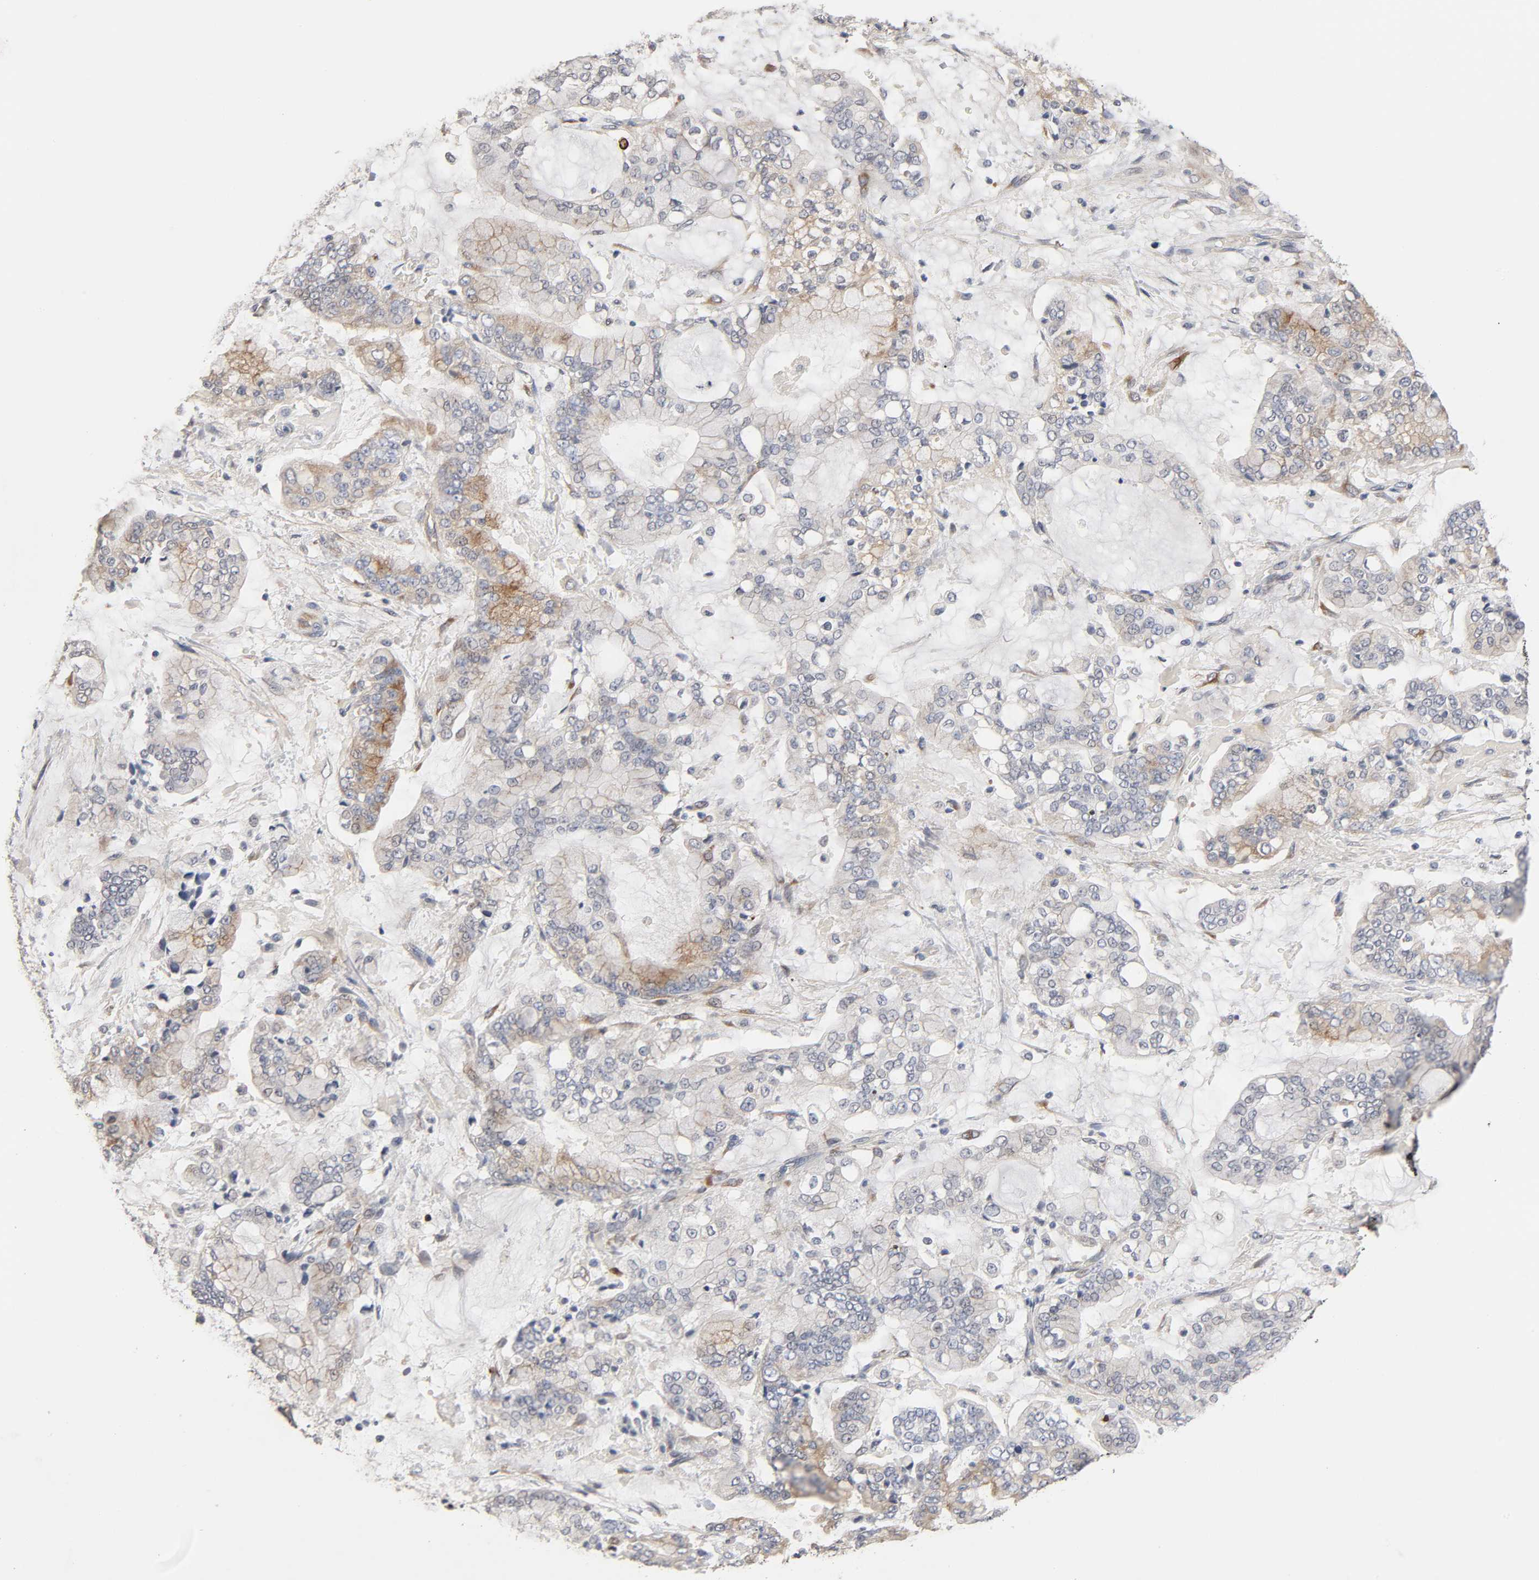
{"staining": {"intensity": "weak", "quantity": "25%-75%", "location": "cytoplasmic/membranous"}, "tissue": "stomach cancer", "cell_type": "Tumor cells", "image_type": "cancer", "snomed": [{"axis": "morphology", "description": "Normal tissue, NOS"}, {"axis": "morphology", "description": "Adenocarcinoma, NOS"}, {"axis": "topography", "description": "Stomach, upper"}, {"axis": "topography", "description": "Stomach"}], "caption": "Stomach cancer was stained to show a protein in brown. There is low levels of weak cytoplasmic/membranous positivity in approximately 25%-75% of tumor cells. (Stains: DAB (3,3'-diaminobenzidine) in brown, nuclei in blue, Microscopy: brightfield microscopy at high magnification).", "gene": "HDLBP", "patient": {"sex": "male", "age": 76}}